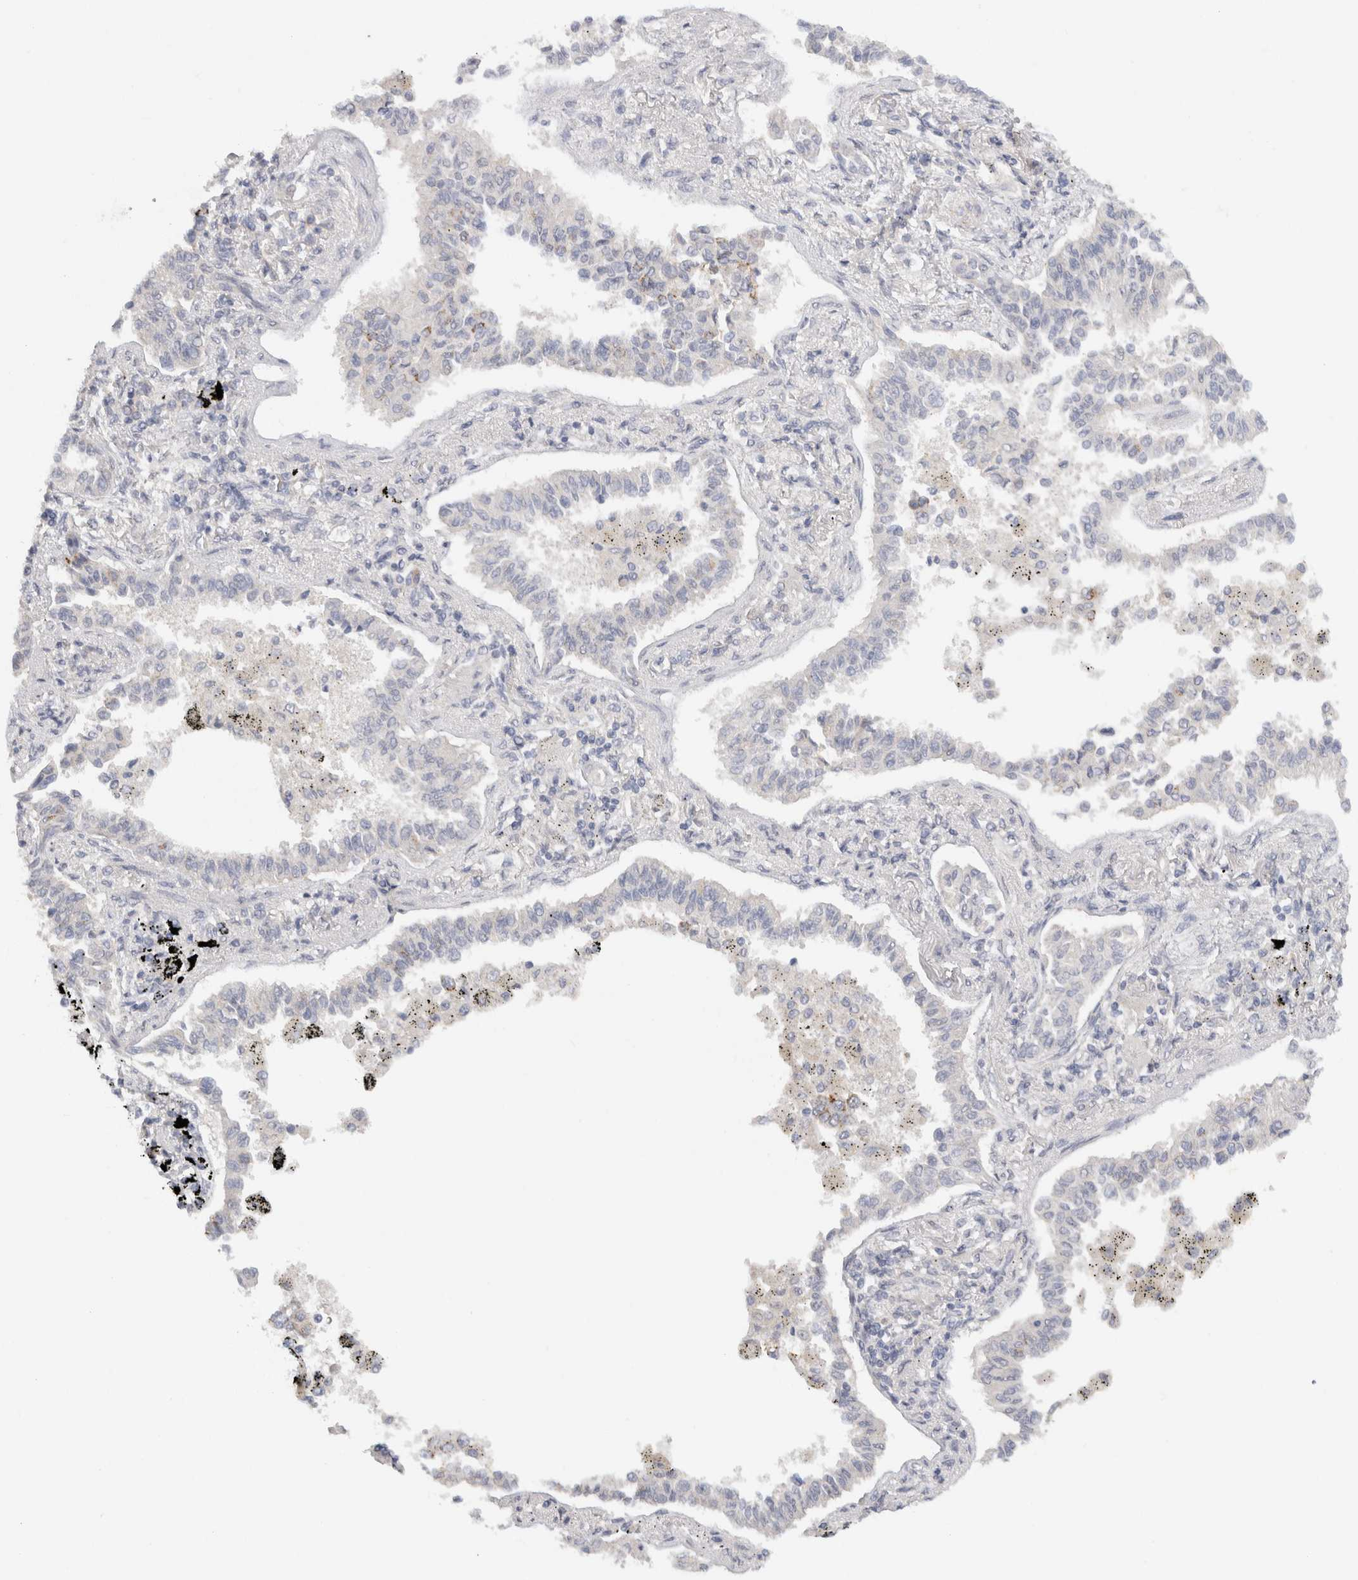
{"staining": {"intensity": "negative", "quantity": "none", "location": "none"}, "tissue": "lung cancer", "cell_type": "Tumor cells", "image_type": "cancer", "snomed": [{"axis": "morphology", "description": "Normal tissue, NOS"}, {"axis": "morphology", "description": "Adenocarcinoma, NOS"}, {"axis": "topography", "description": "Lung"}], "caption": "An image of lung cancer stained for a protein reveals no brown staining in tumor cells.", "gene": "CHRM4", "patient": {"sex": "male", "age": 59}}